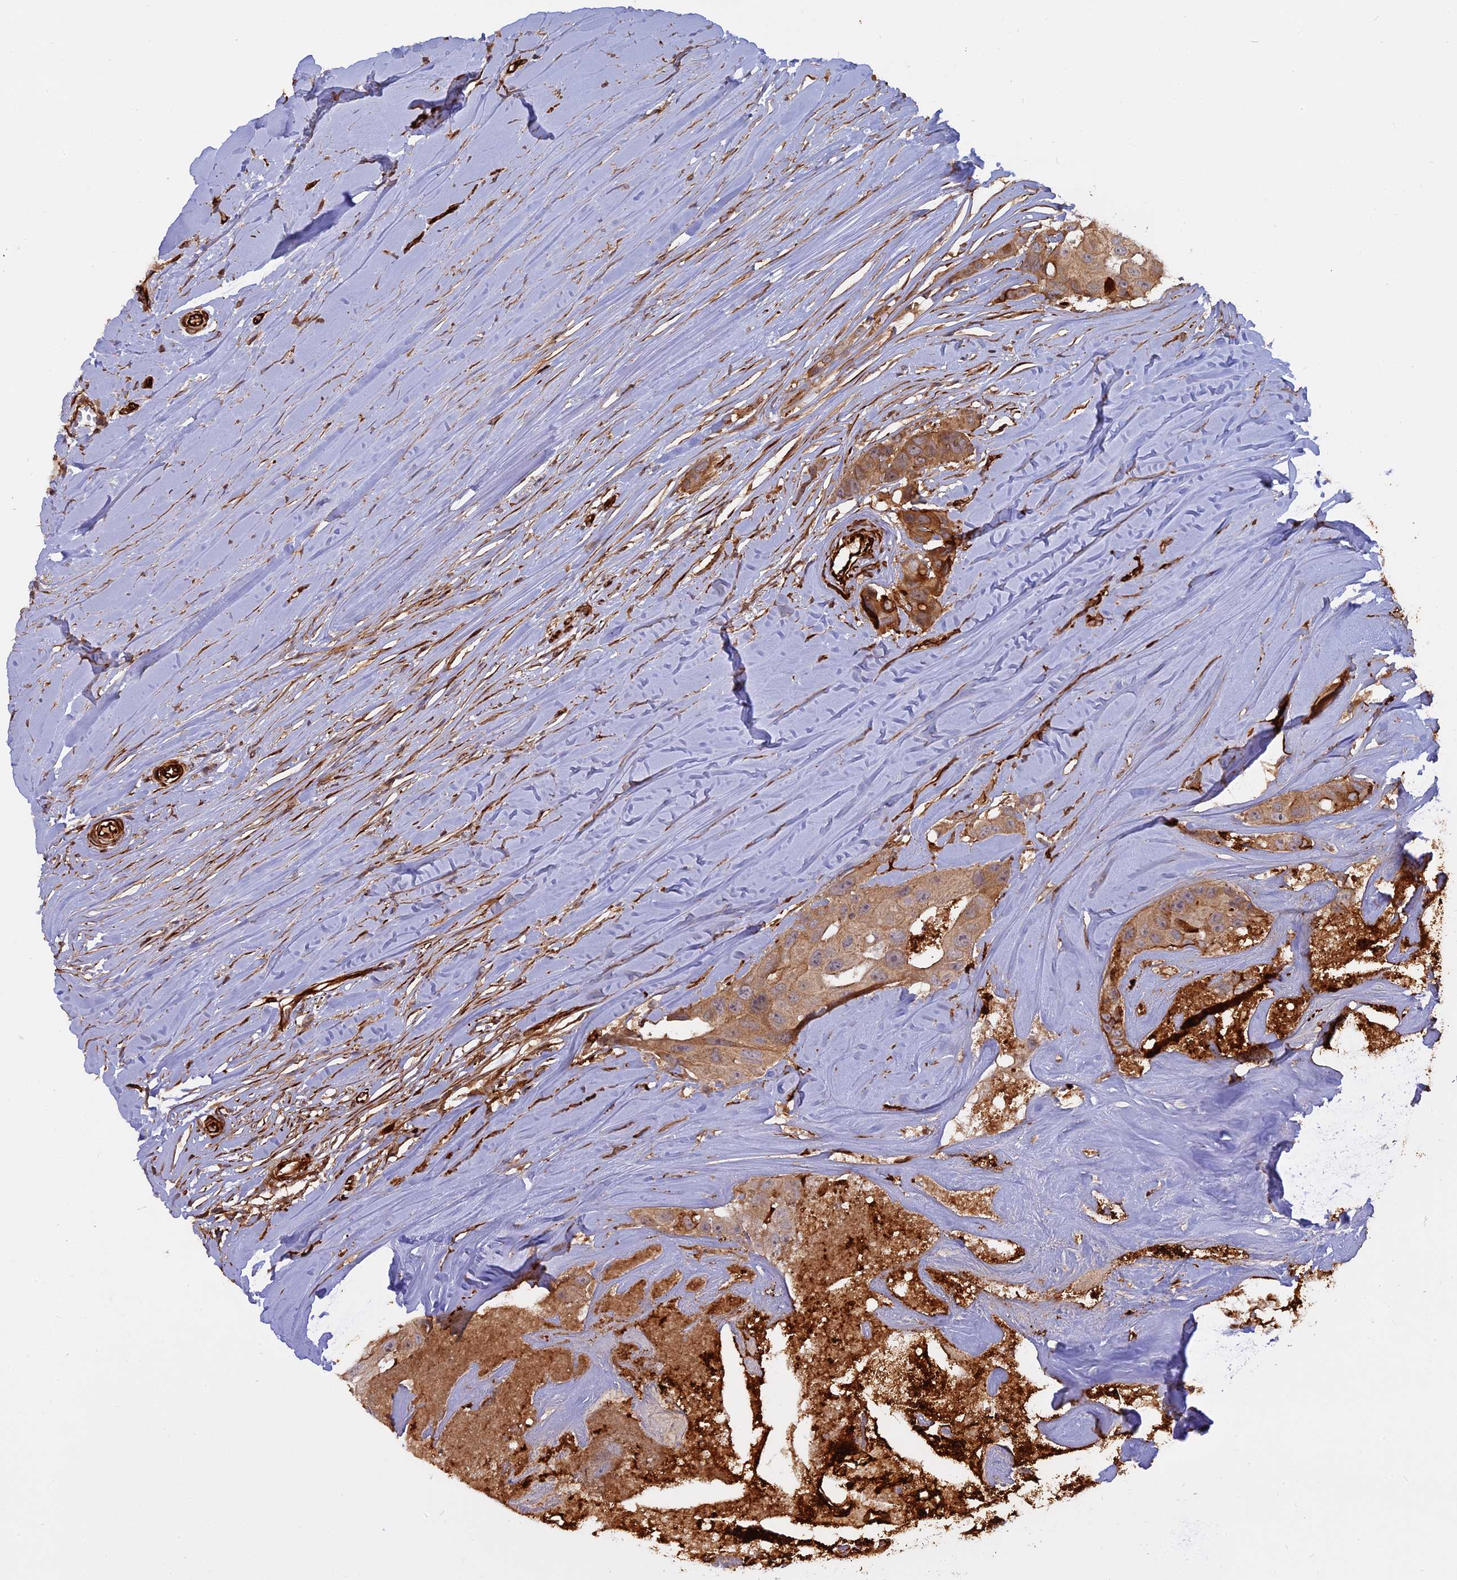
{"staining": {"intensity": "strong", "quantity": ">75%", "location": "cytoplasmic/membranous"}, "tissue": "head and neck cancer", "cell_type": "Tumor cells", "image_type": "cancer", "snomed": [{"axis": "morphology", "description": "Adenocarcinoma, NOS"}, {"axis": "morphology", "description": "Adenocarcinoma, metastatic, NOS"}, {"axis": "topography", "description": "Head-Neck"}], "caption": "Protein expression analysis of head and neck cancer (metastatic adenocarcinoma) displays strong cytoplasmic/membranous expression in approximately >75% of tumor cells. The staining is performed using DAB brown chromogen to label protein expression. The nuclei are counter-stained blue using hematoxylin.", "gene": "PHLDB3", "patient": {"sex": "male", "age": 75}}